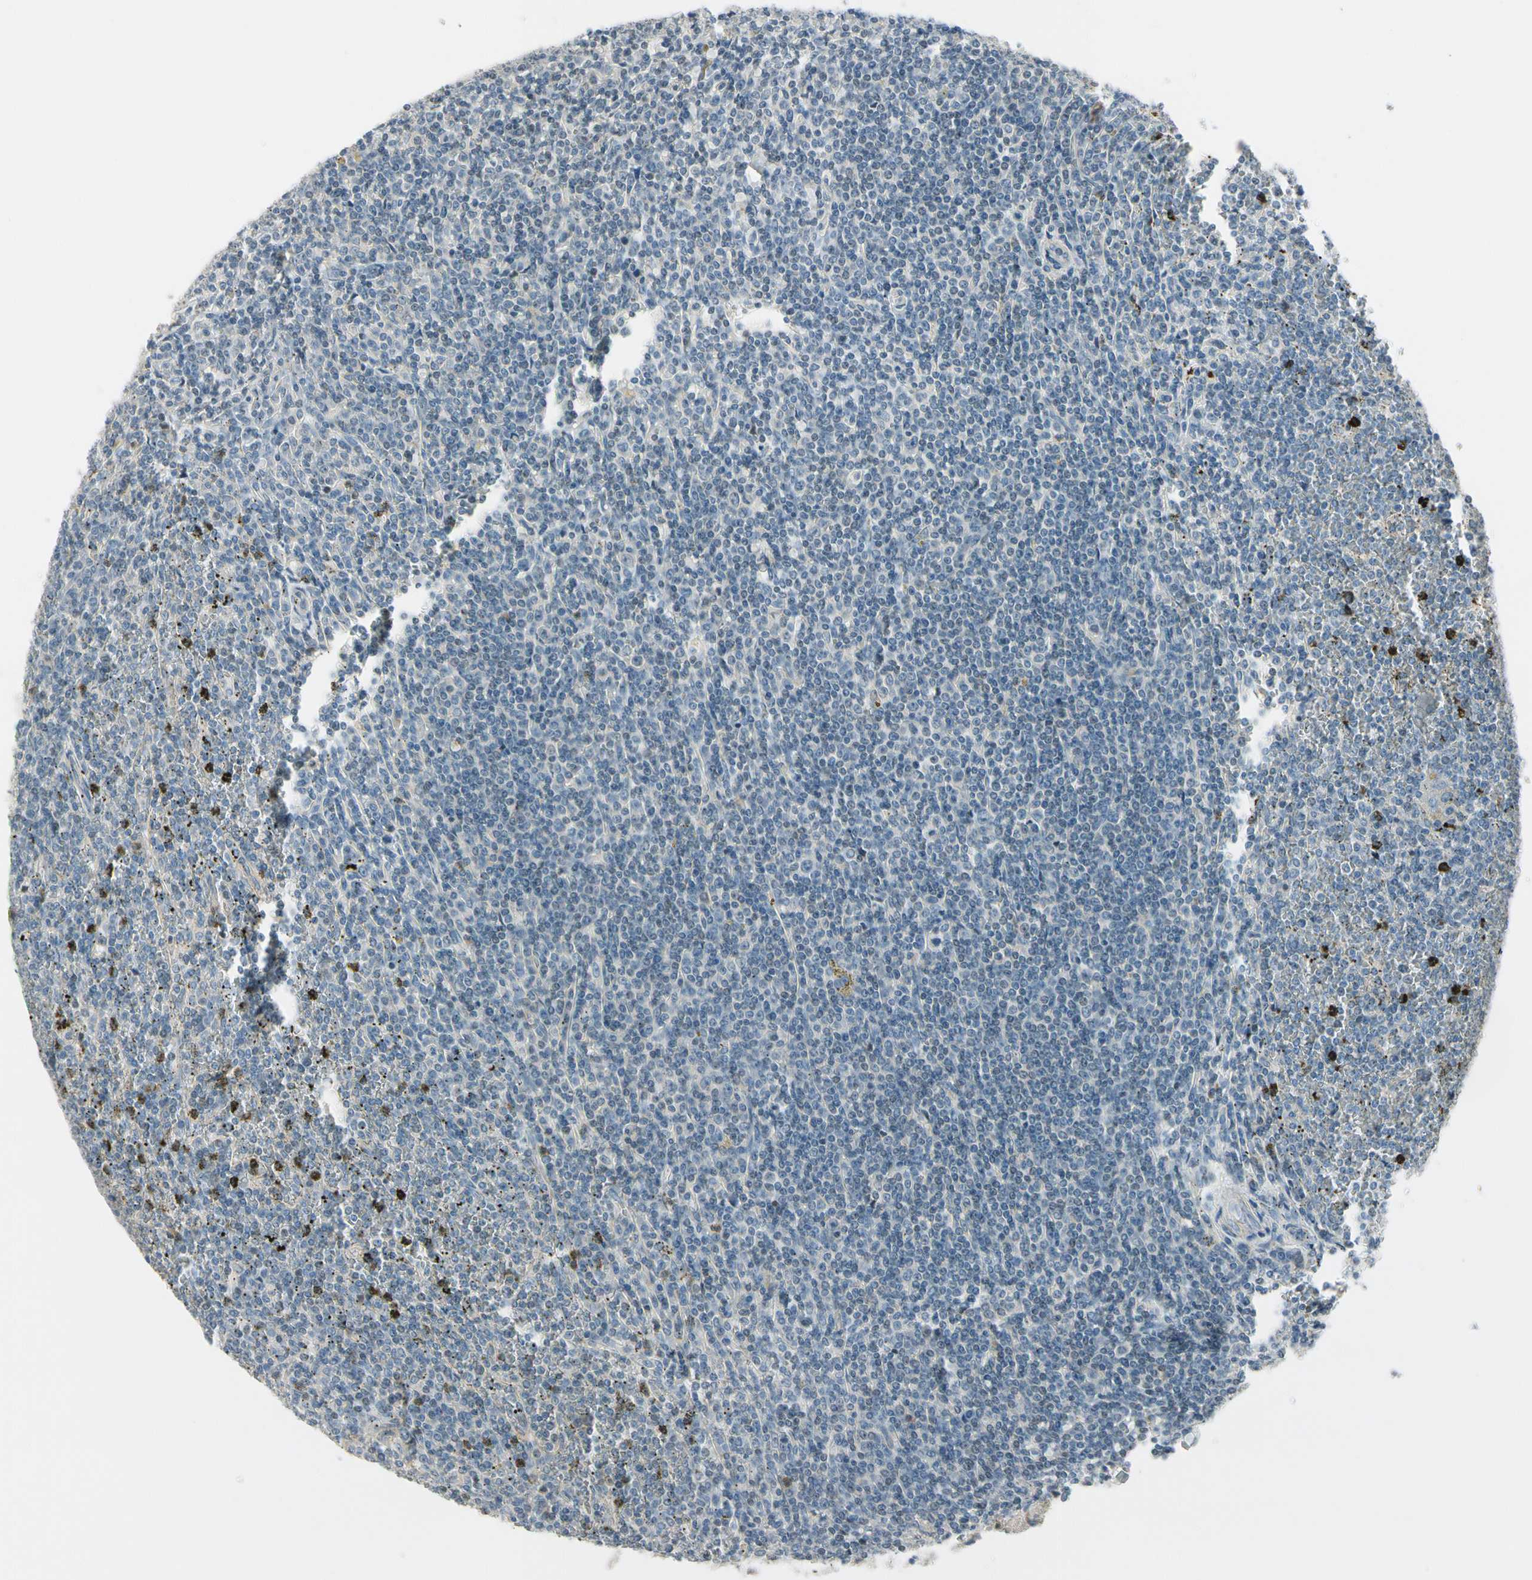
{"staining": {"intensity": "negative", "quantity": "none", "location": "none"}, "tissue": "lymphoma", "cell_type": "Tumor cells", "image_type": "cancer", "snomed": [{"axis": "morphology", "description": "Malignant lymphoma, non-Hodgkin's type, Low grade"}, {"axis": "topography", "description": "Spleen"}], "caption": "The image displays no significant staining in tumor cells of lymphoma.", "gene": "CYP2E1", "patient": {"sex": "female", "age": 19}}